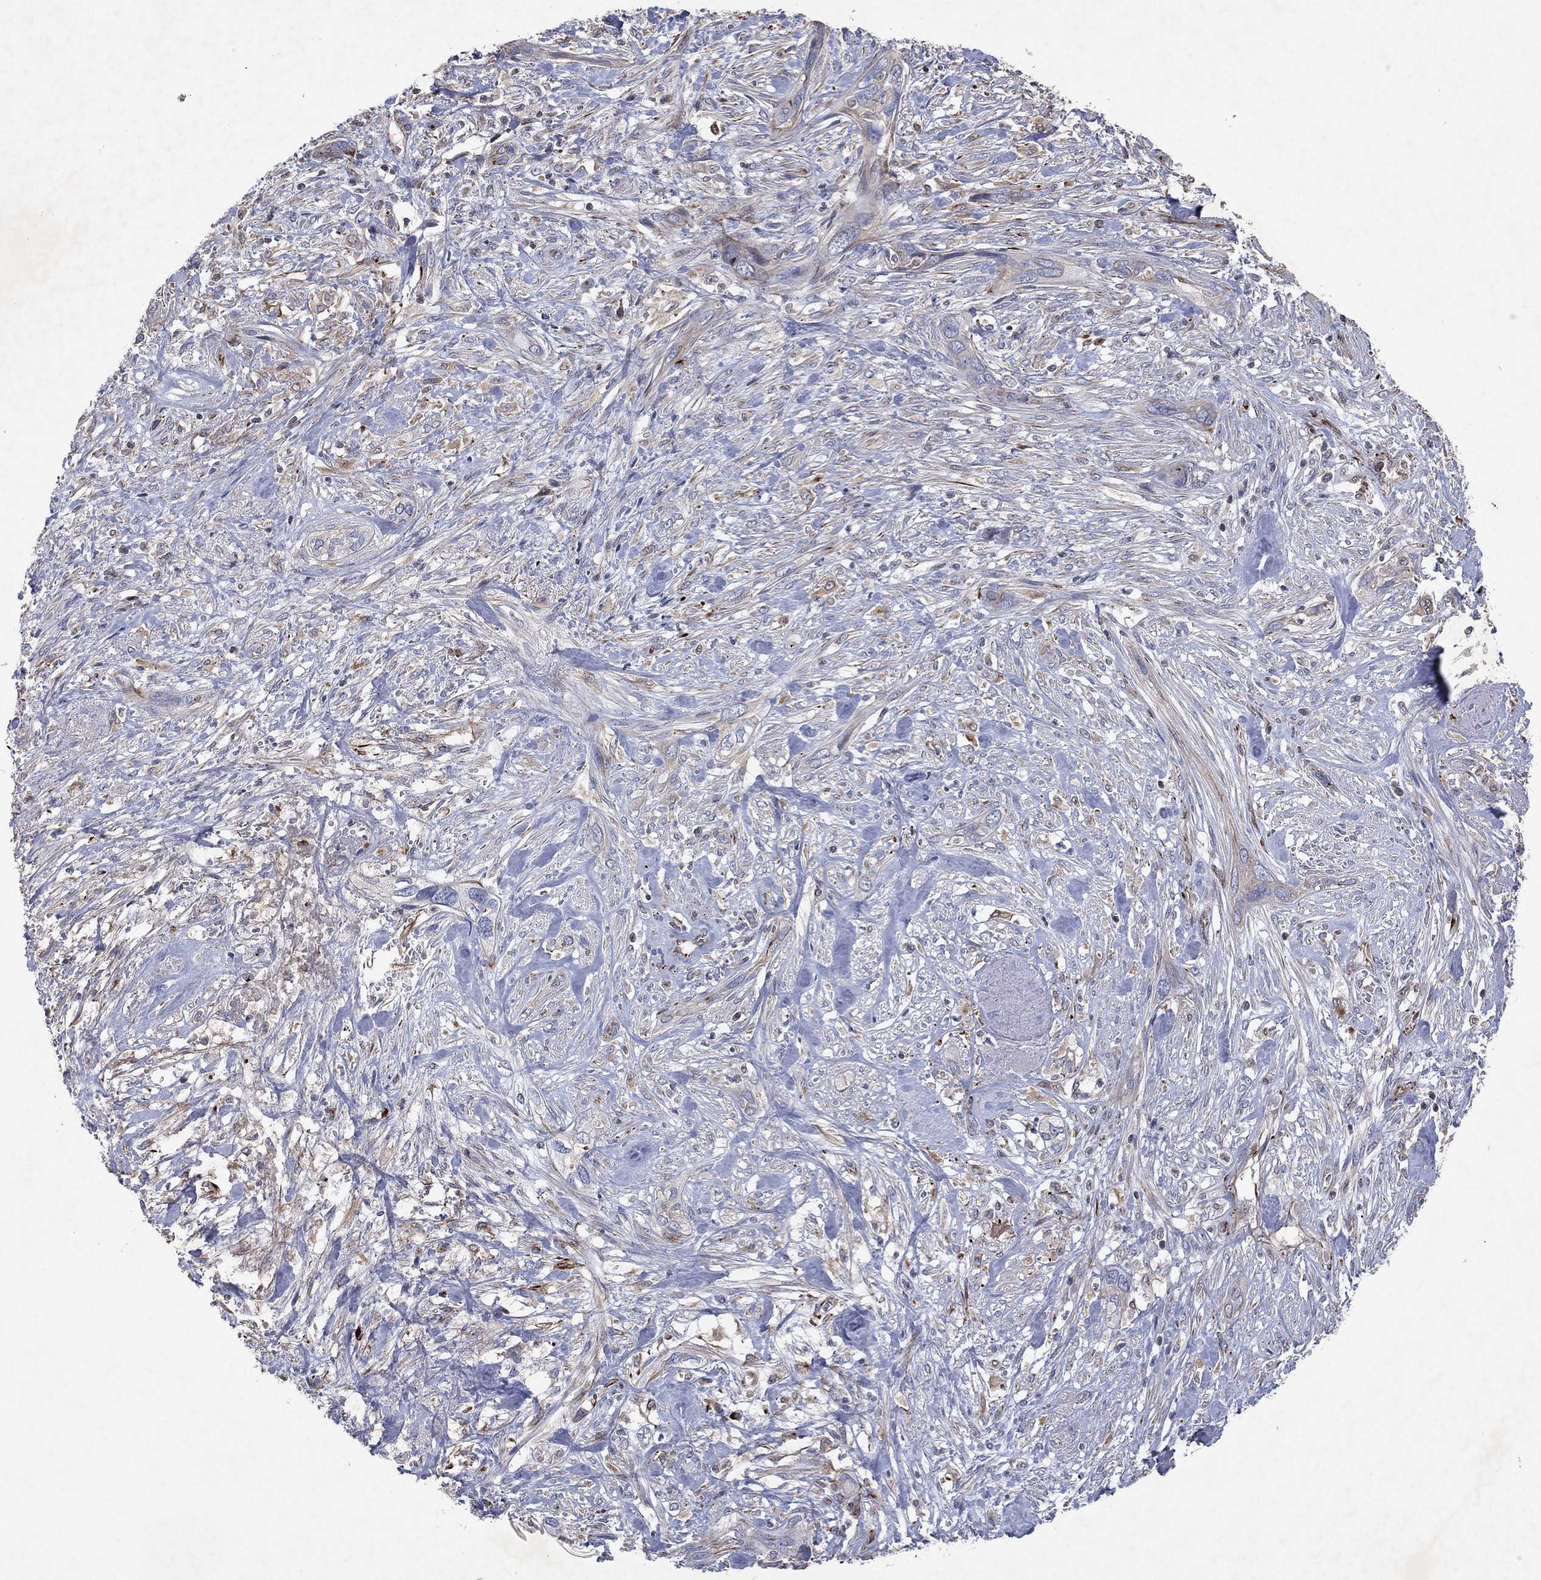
{"staining": {"intensity": "negative", "quantity": "none", "location": "none"}, "tissue": "cervical cancer", "cell_type": "Tumor cells", "image_type": "cancer", "snomed": [{"axis": "morphology", "description": "Squamous cell carcinoma, NOS"}, {"axis": "topography", "description": "Cervix"}], "caption": "An immunohistochemistry histopathology image of cervical squamous cell carcinoma is shown. There is no staining in tumor cells of cervical squamous cell carcinoma.", "gene": "FLI1", "patient": {"sex": "female", "age": 57}}